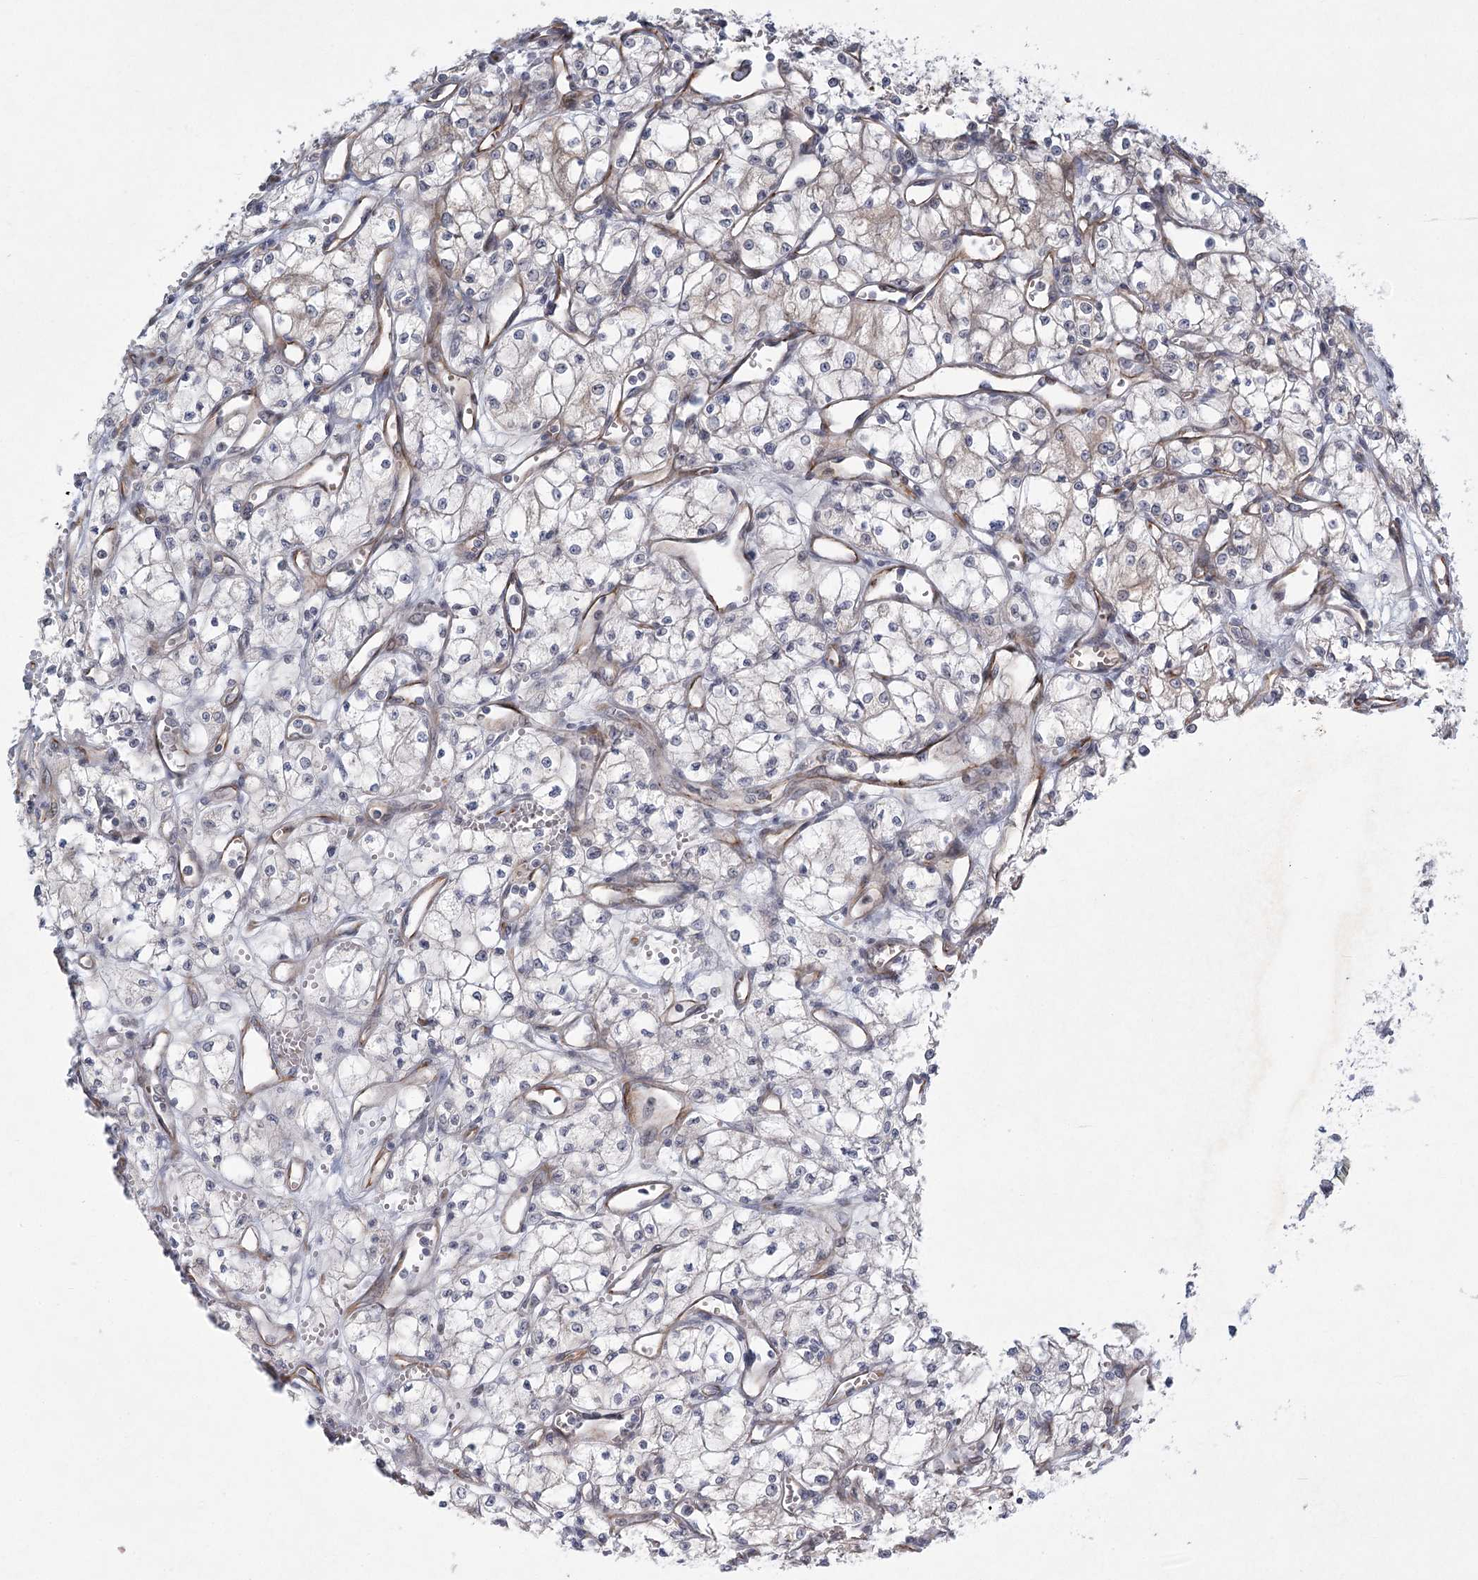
{"staining": {"intensity": "weak", "quantity": "<25%", "location": "cytoplasmic/membranous"}, "tissue": "renal cancer", "cell_type": "Tumor cells", "image_type": "cancer", "snomed": [{"axis": "morphology", "description": "Adenocarcinoma, NOS"}, {"axis": "topography", "description": "Kidney"}], "caption": "Tumor cells are negative for protein expression in human adenocarcinoma (renal).", "gene": "MEPE", "patient": {"sex": "male", "age": 59}}